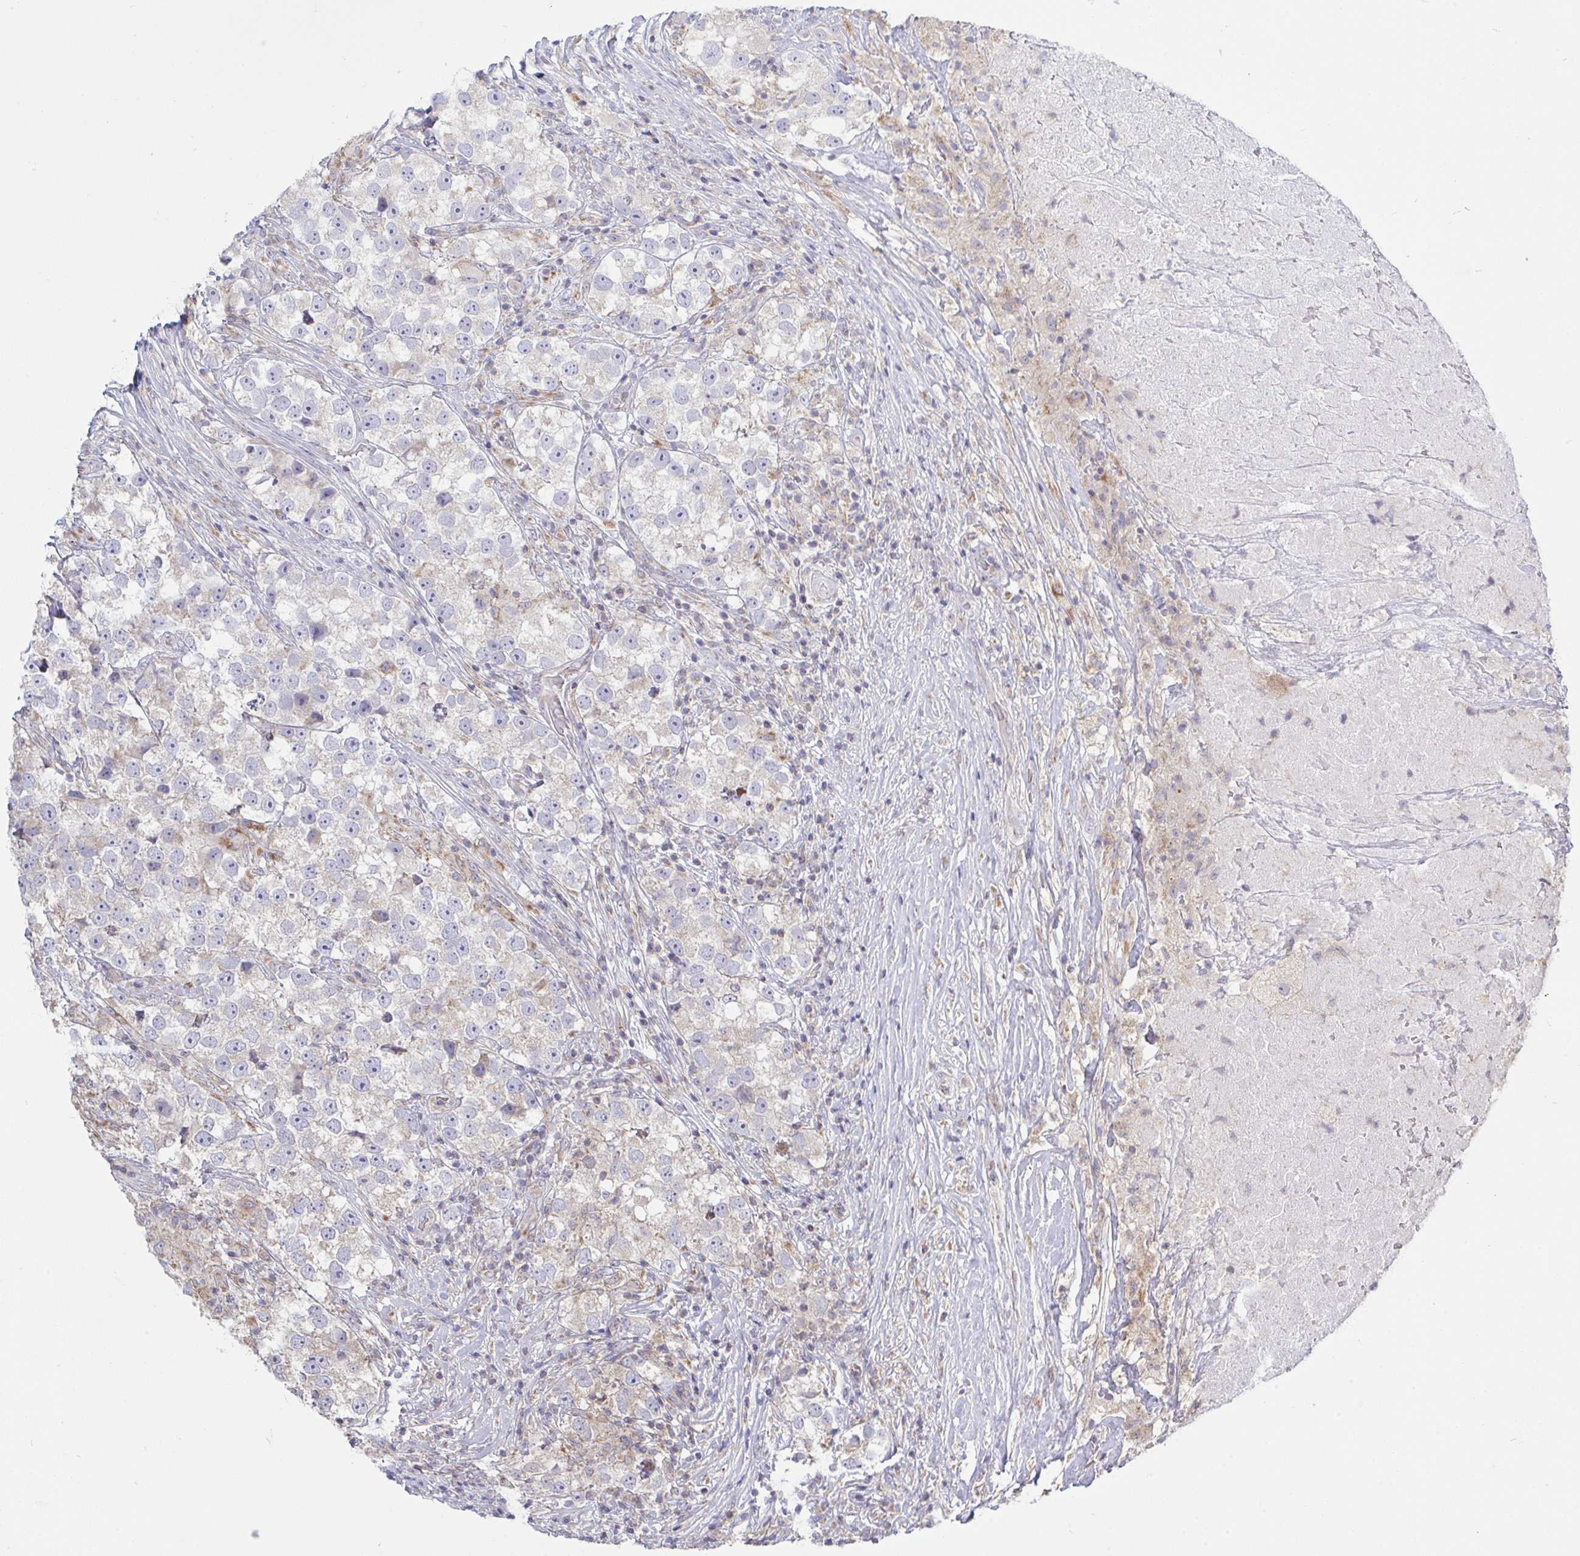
{"staining": {"intensity": "weak", "quantity": "<25%", "location": "cytoplasmic/membranous"}, "tissue": "testis cancer", "cell_type": "Tumor cells", "image_type": "cancer", "snomed": [{"axis": "morphology", "description": "Seminoma, NOS"}, {"axis": "topography", "description": "Testis"}], "caption": "IHC of human seminoma (testis) shows no positivity in tumor cells. (DAB (3,3'-diaminobenzidine) immunohistochemistry (IHC), high magnification).", "gene": "NDUFA7", "patient": {"sex": "male", "age": 46}}